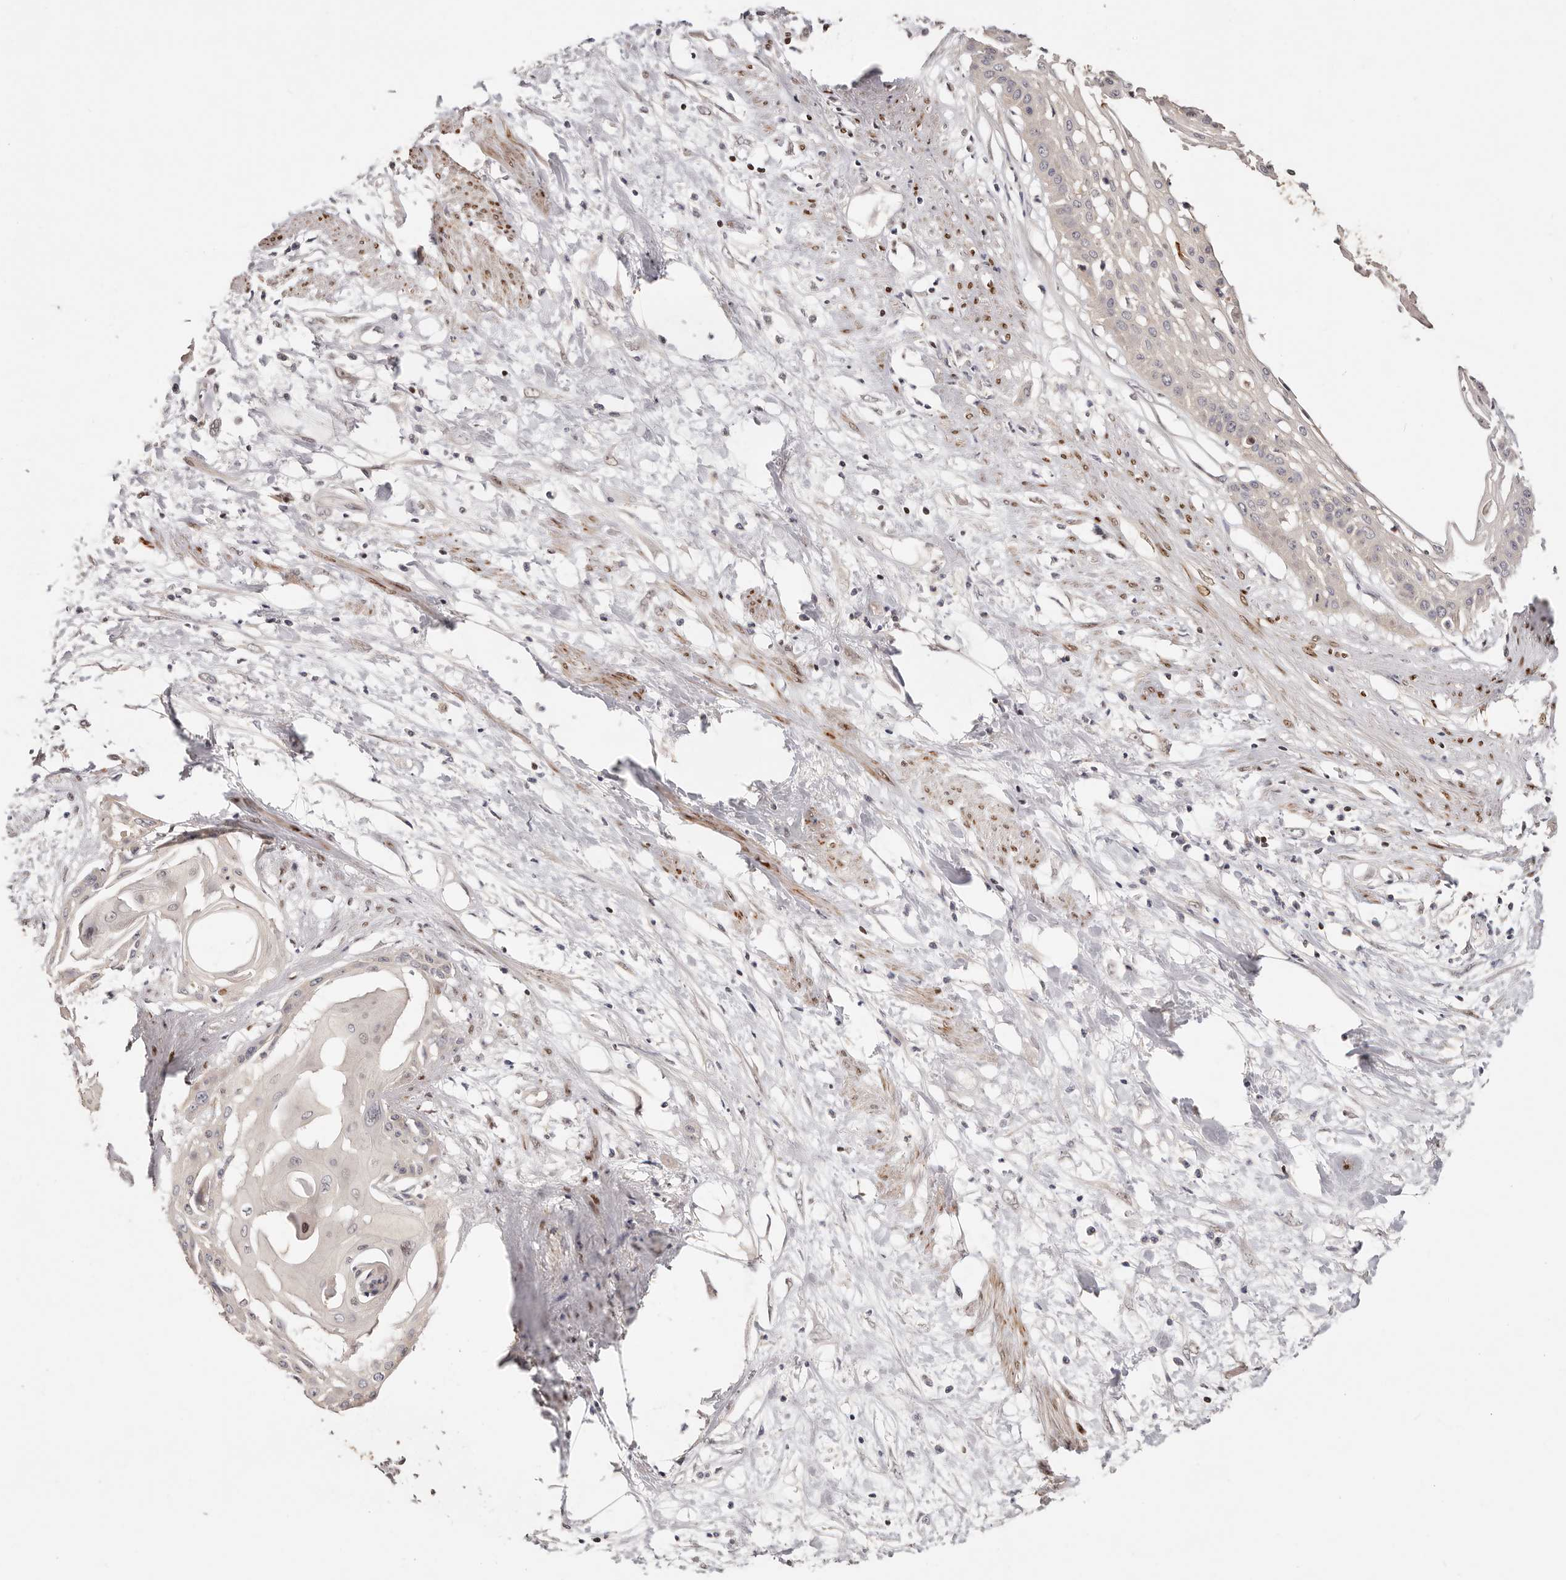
{"staining": {"intensity": "negative", "quantity": "none", "location": "none"}, "tissue": "cervical cancer", "cell_type": "Tumor cells", "image_type": "cancer", "snomed": [{"axis": "morphology", "description": "Squamous cell carcinoma, NOS"}, {"axis": "topography", "description": "Cervix"}], "caption": "An immunohistochemistry micrograph of squamous cell carcinoma (cervical) is shown. There is no staining in tumor cells of squamous cell carcinoma (cervical).", "gene": "IQGAP3", "patient": {"sex": "female", "age": 57}}